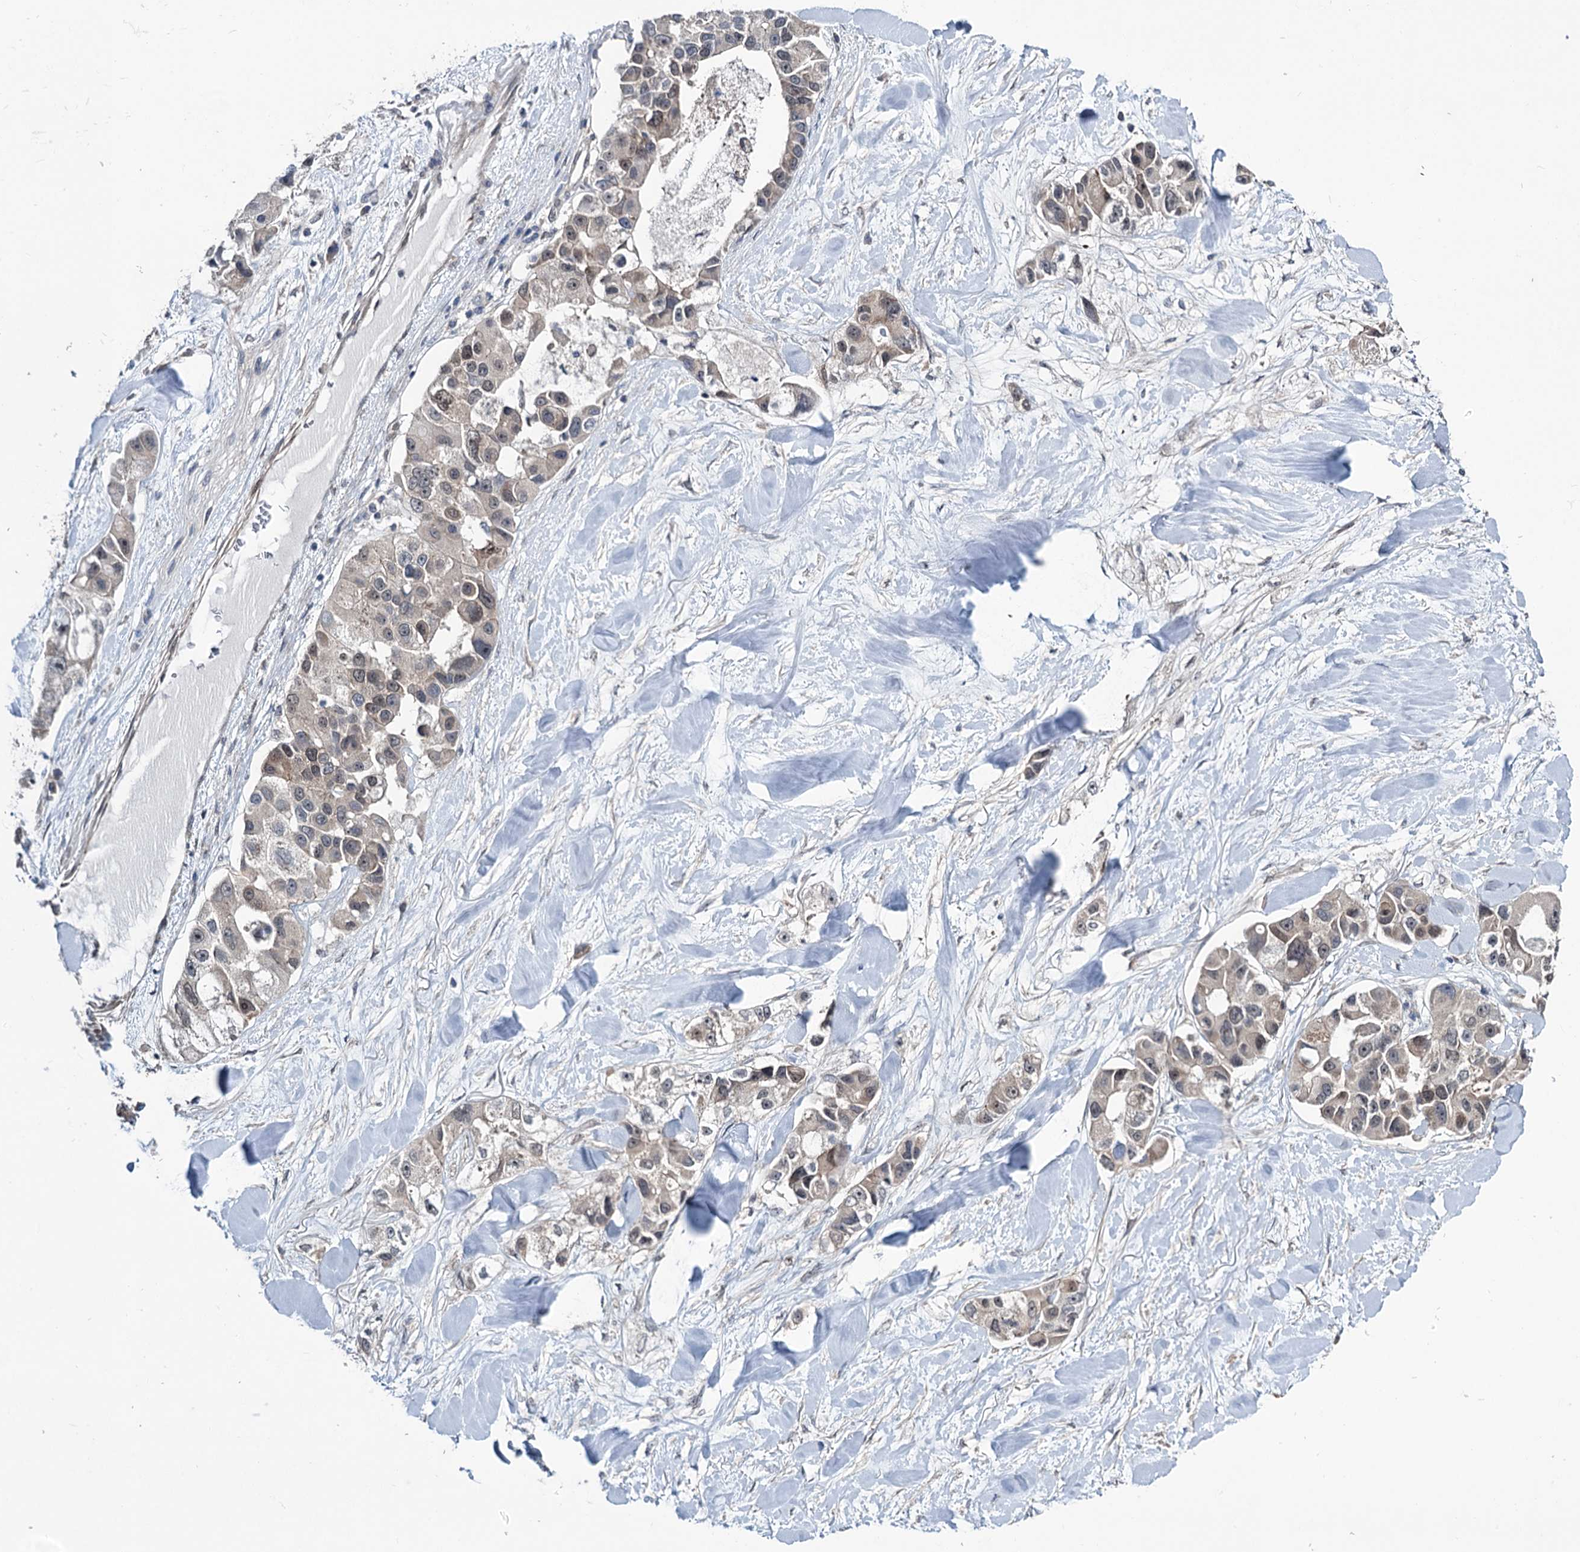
{"staining": {"intensity": "weak", "quantity": "25%-75%", "location": "nuclear"}, "tissue": "lung cancer", "cell_type": "Tumor cells", "image_type": "cancer", "snomed": [{"axis": "morphology", "description": "Adenocarcinoma, NOS"}, {"axis": "topography", "description": "Lung"}], "caption": "Lung cancer (adenocarcinoma) stained for a protein shows weak nuclear positivity in tumor cells.", "gene": "DCUN1D4", "patient": {"sex": "female", "age": 54}}